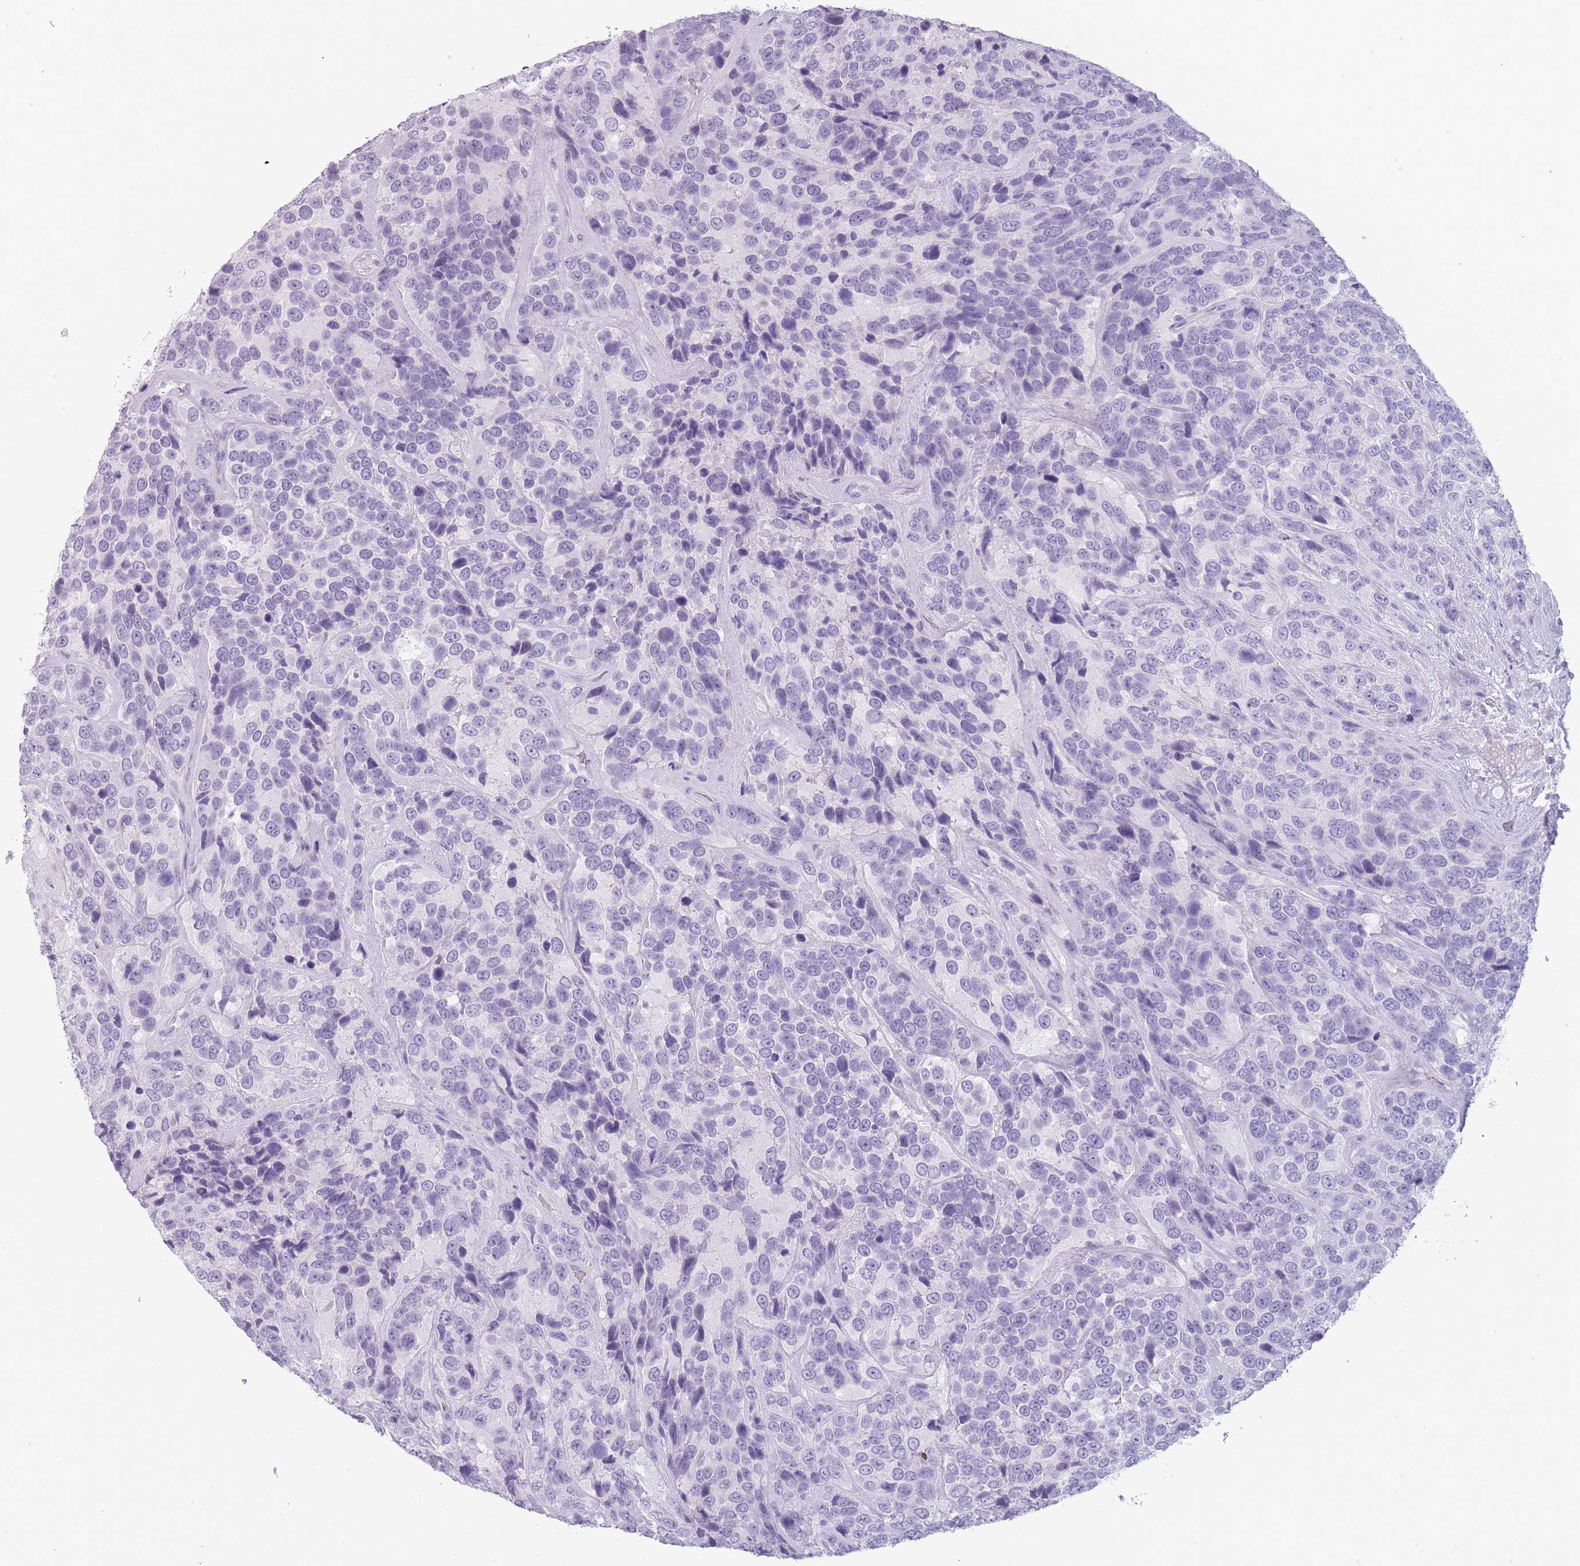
{"staining": {"intensity": "negative", "quantity": "none", "location": "none"}, "tissue": "urothelial cancer", "cell_type": "Tumor cells", "image_type": "cancer", "snomed": [{"axis": "morphology", "description": "Urothelial carcinoma, High grade"}, {"axis": "topography", "description": "Urinary bladder"}], "caption": "DAB immunohistochemical staining of human urothelial cancer exhibits no significant expression in tumor cells.", "gene": "CCNO", "patient": {"sex": "female", "age": 70}}